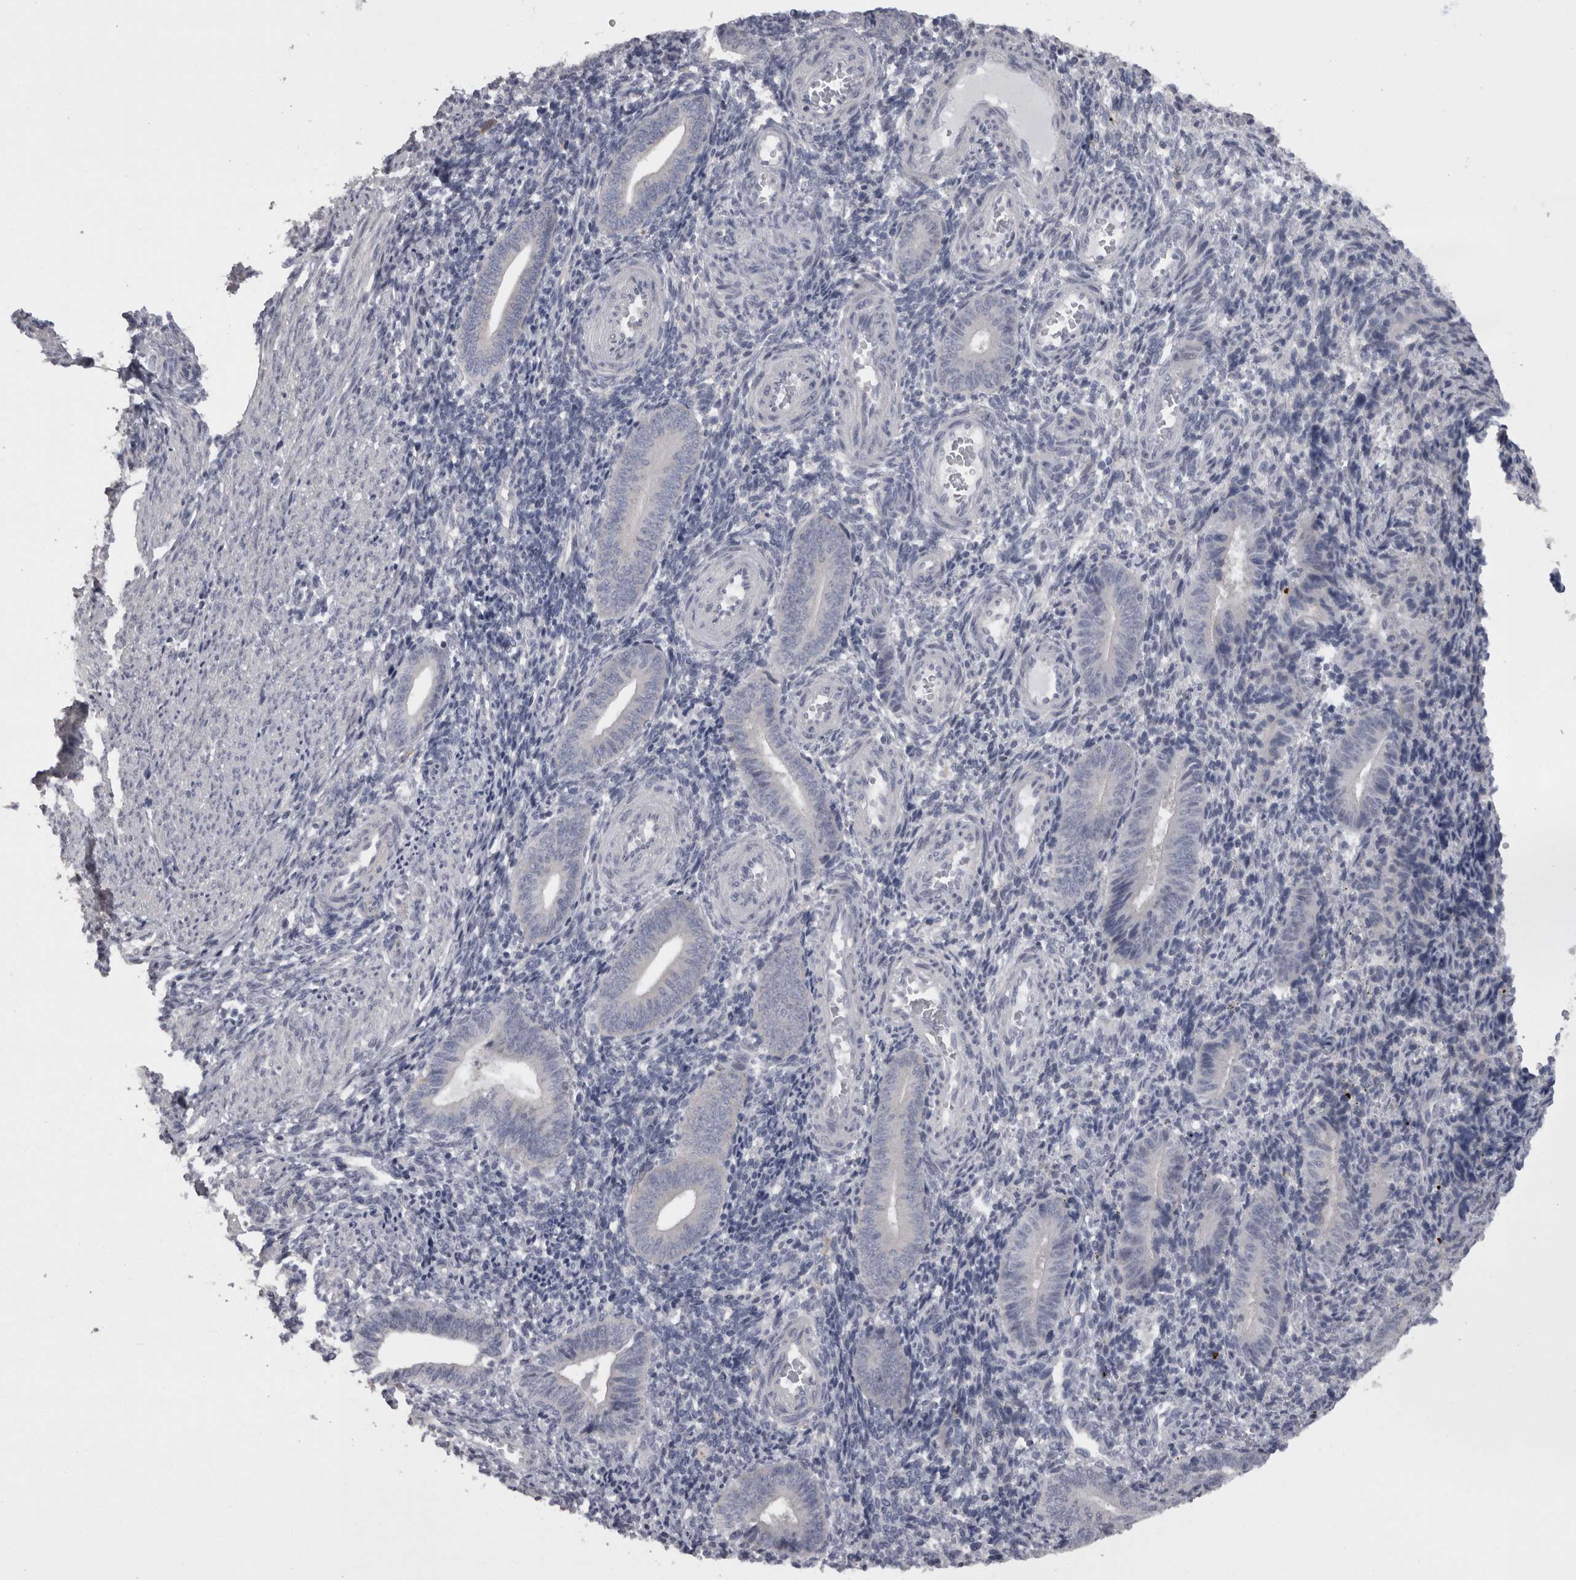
{"staining": {"intensity": "negative", "quantity": "none", "location": "none"}, "tissue": "endometrium", "cell_type": "Cells in endometrial stroma", "image_type": "normal", "snomed": [{"axis": "morphology", "description": "Normal tissue, NOS"}, {"axis": "topography", "description": "Uterus"}, {"axis": "topography", "description": "Endometrium"}], "caption": "An image of endometrium stained for a protein exhibits no brown staining in cells in endometrial stroma.", "gene": "CAMK2D", "patient": {"sex": "female", "age": 33}}